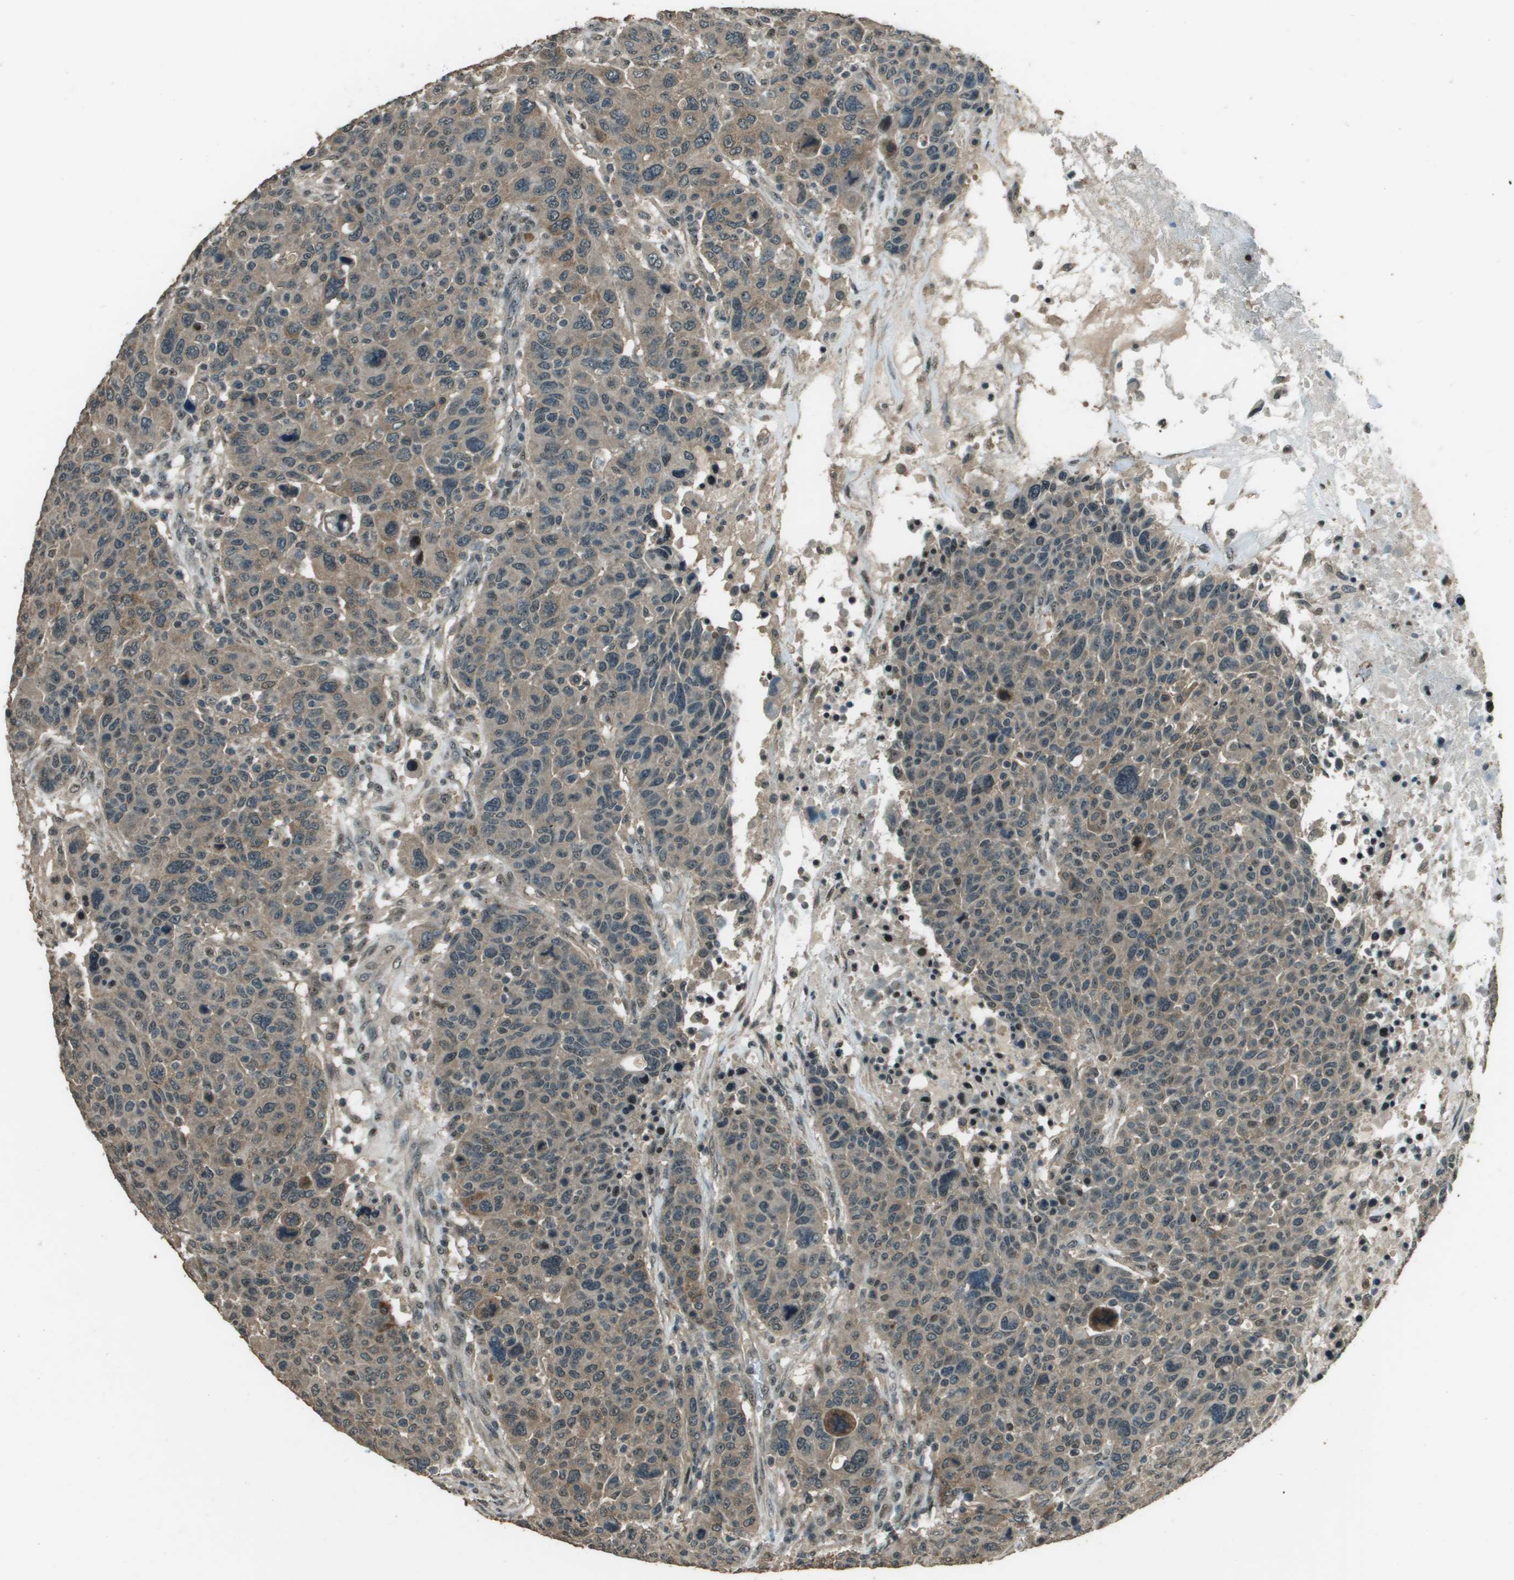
{"staining": {"intensity": "weak", "quantity": ">75%", "location": "cytoplasmic/membranous"}, "tissue": "breast cancer", "cell_type": "Tumor cells", "image_type": "cancer", "snomed": [{"axis": "morphology", "description": "Duct carcinoma"}, {"axis": "topography", "description": "Breast"}], "caption": "Immunohistochemical staining of human breast infiltrating ductal carcinoma demonstrates low levels of weak cytoplasmic/membranous protein positivity in about >75% of tumor cells.", "gene": "SDC3", "patient": {"sex": "female", "age": 37}}